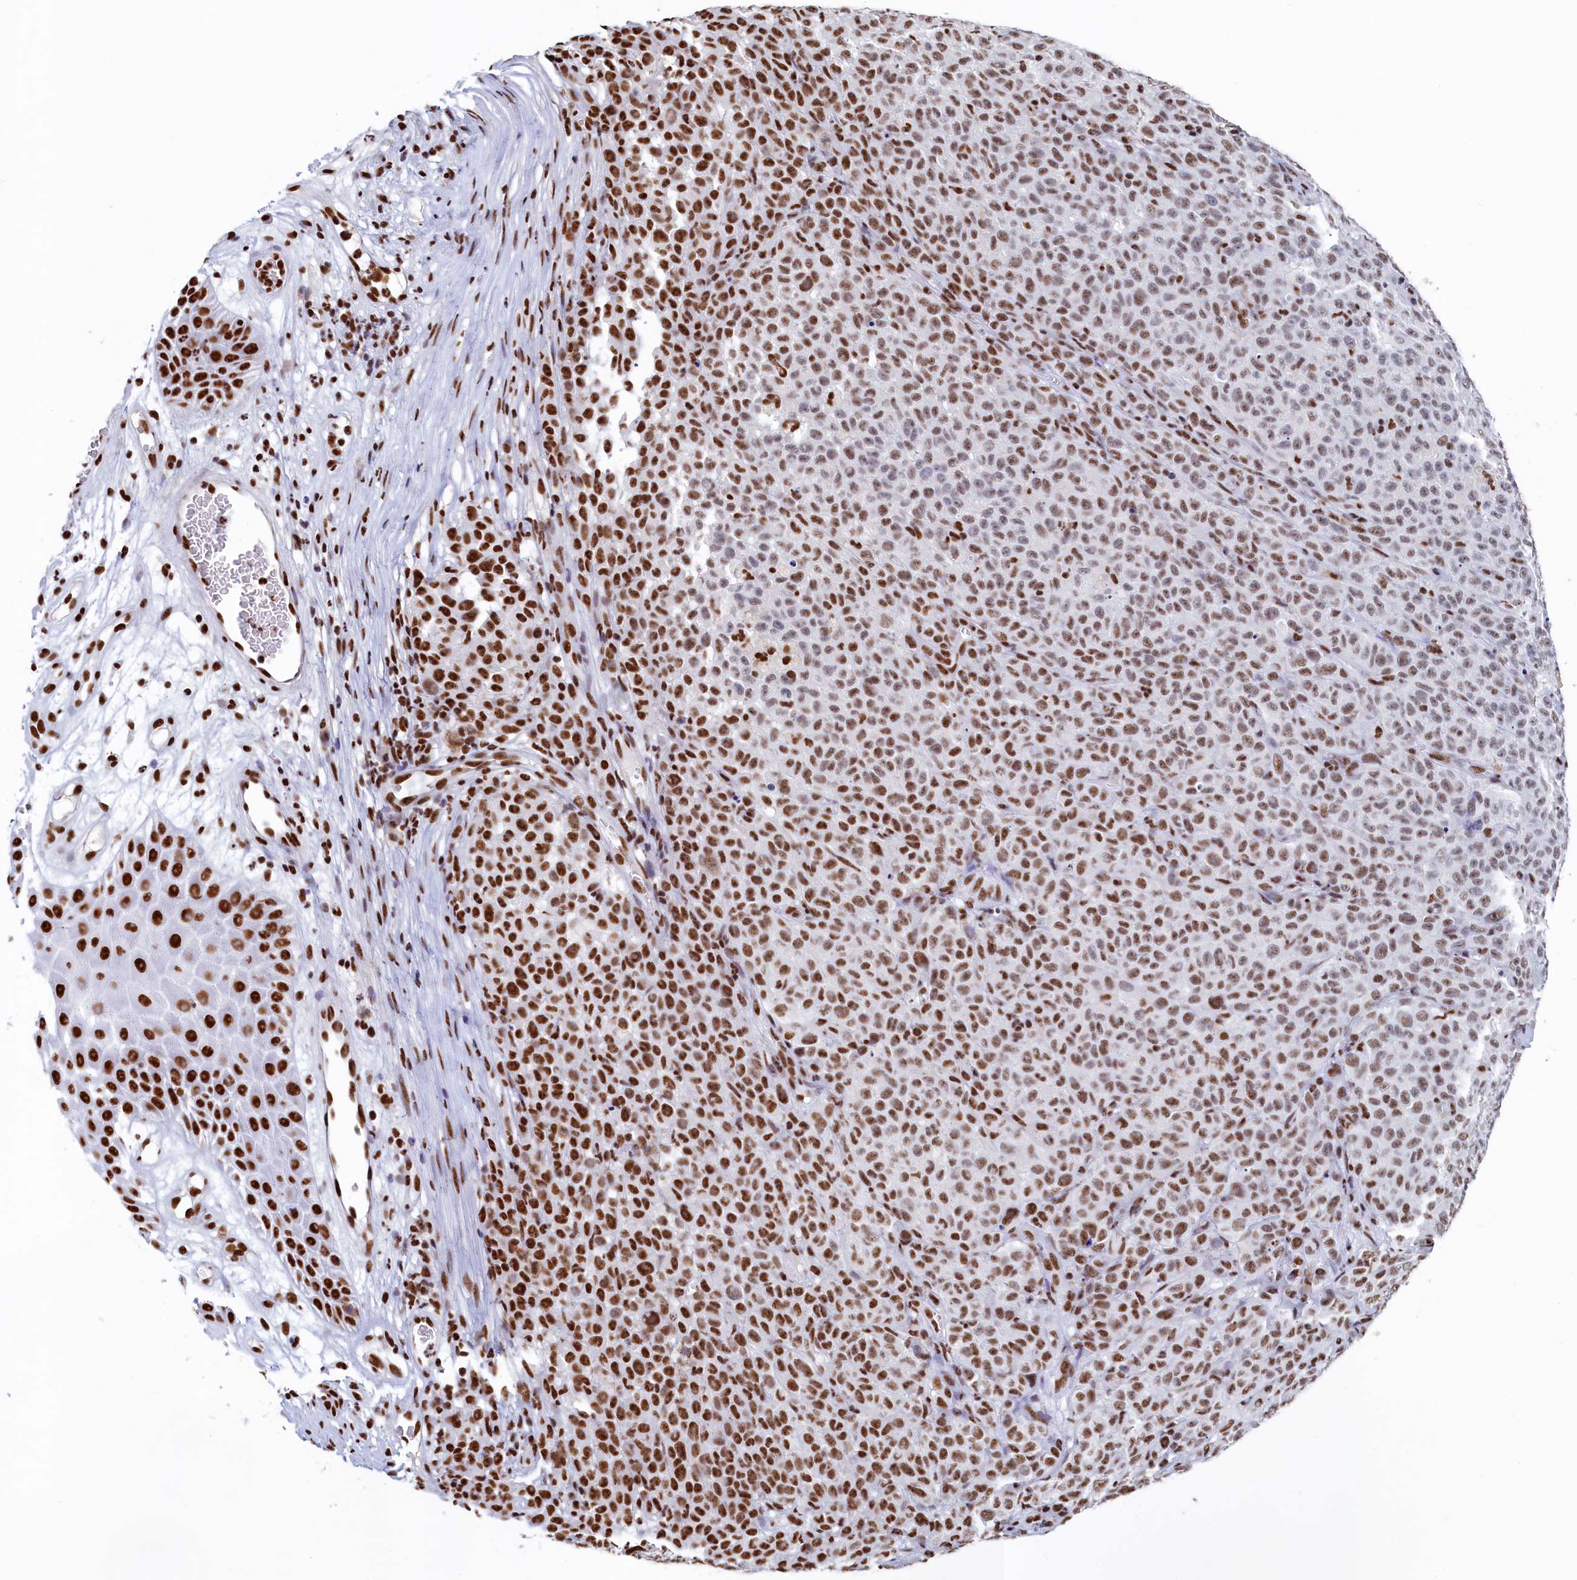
{"staining": {"intensity": "moderate", "quantity": "25%-75%", "location": "nuclear"}, "tissue": "melanoma", "cell_type": "Tumor cells", "image_type": "cancer", "snomed": [{"axis": "morphology", "description": "Malignant melanoma, NOS"}, {"axis": "topography", "description": "Skin"}], "caption": "DAB (3,3'-diaminobenzidine) immunohistochemical staining of human melanoma displays moderate nuclear protein staining in approximately 25%-75% of tumor cells.", "gene": "MOSPD3", "patient": {"sex": "female", "age": 82}}